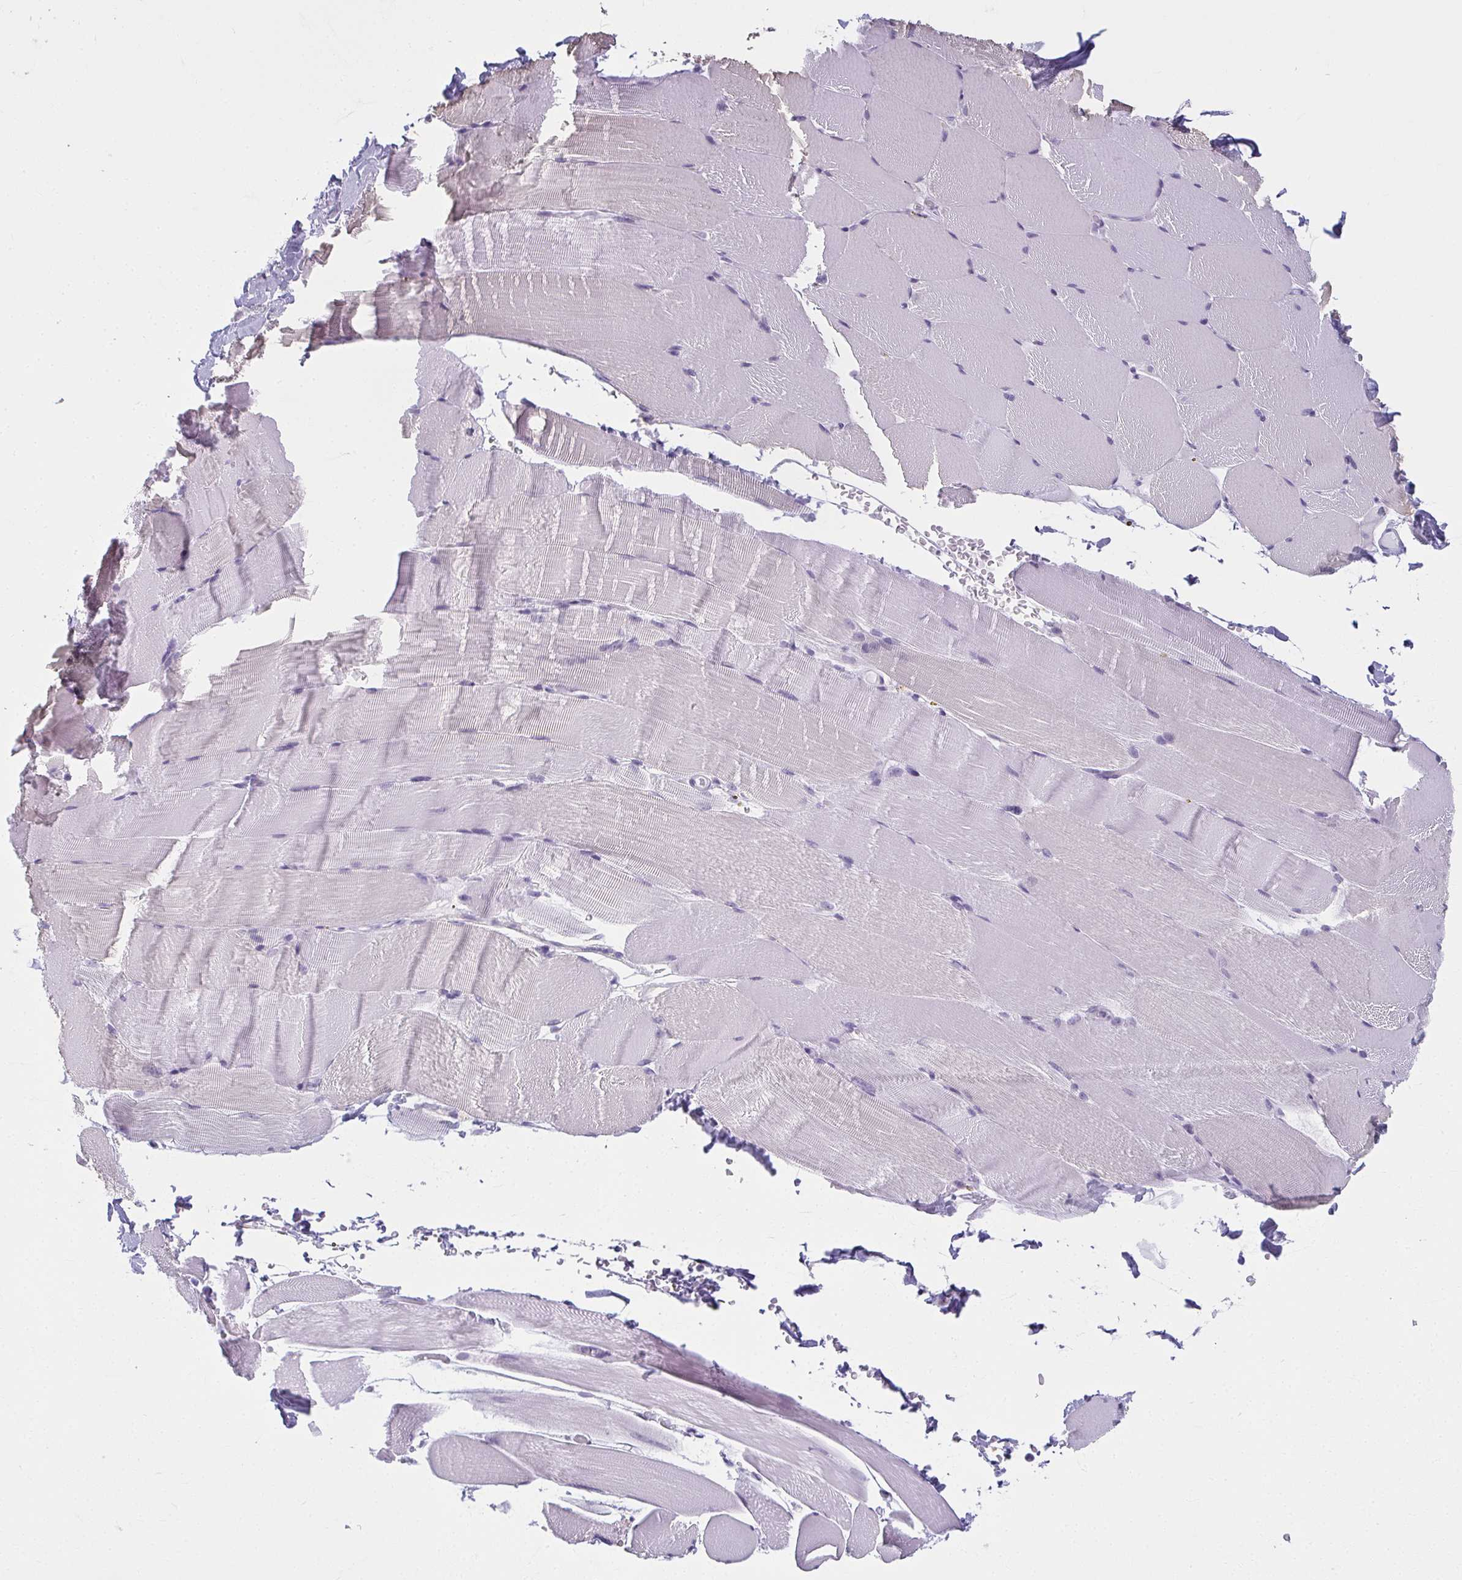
{"staining": {"intensity": "negative", "quantity": "none", "location": "none"}, "tissue": "skeletal muscle", "cell_type": "Myocytes", "image_type": "normal", "snomed": [{"axis": "morphology", "description": "Normal tissue, NOS"}, {"axis": "topography", "description": "Skeletal muscle"}], "caption": "Normal skeletal muscle was stained to show a protein in brown. There is no significant staining in myocytes. (Stains: DAB immunohistochemistry with hematoxylin counter stain, Microscopy: brightfield microscopy at high magnification).", "gene": "MOBP", "patient": {"sex": "female", "age": 37}}